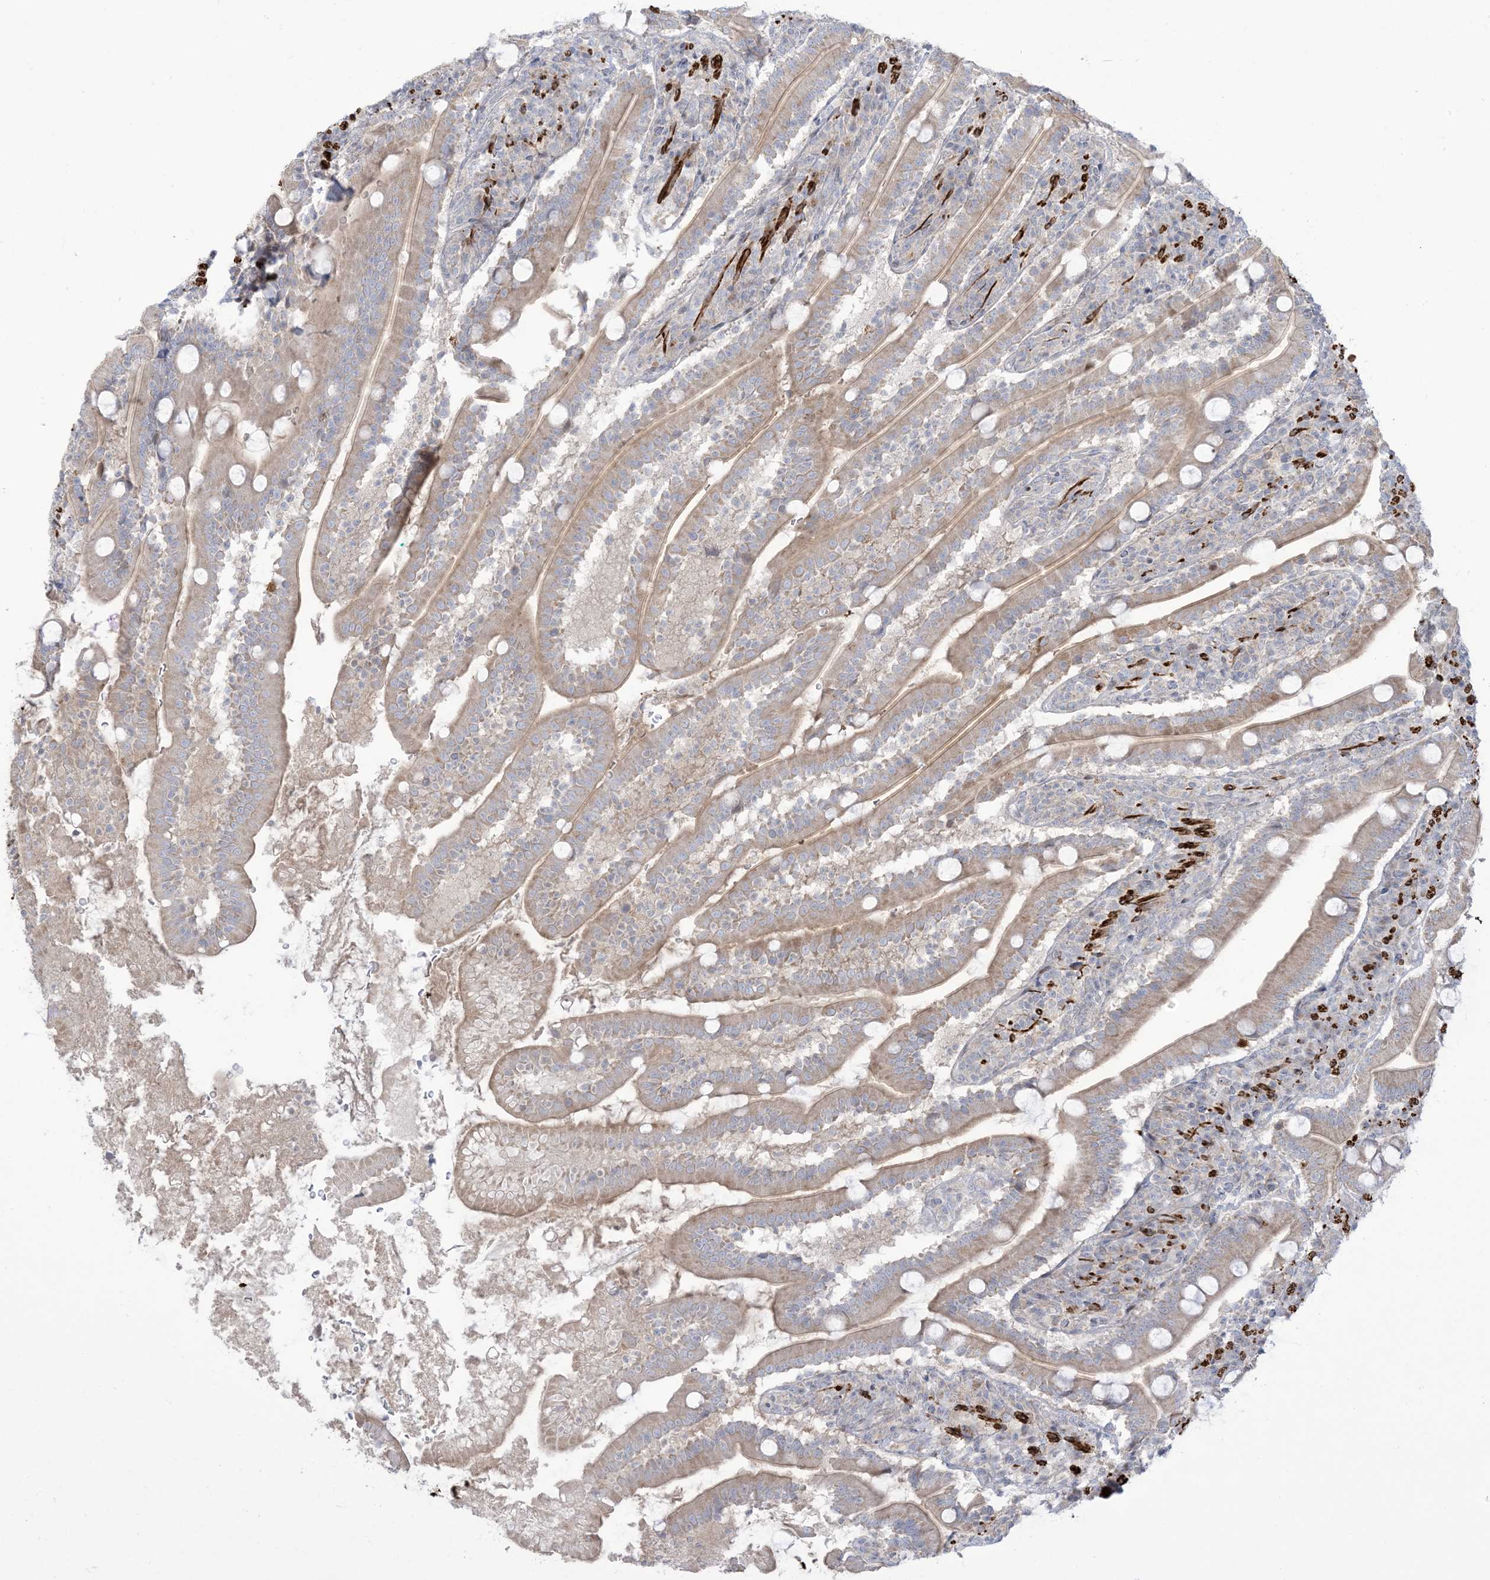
{"staining": {"intensity": "moderate", "quantity": ">75%", "location": "cytoplasmic/membranous"}, "tissue": "duodenum", "cell_type": "Glandular cells", "image_type": "normal", "snomed": [{"axis": "morphology", "description": "Normal tissue, NOS"}, {"axis": "topography", "description": "Duodenum"}], "caption": "Immunohistochemistry (IHC) histopathology image of unremarkable human duodenum stained for a protein (brown), which shows medium levels of moderate cytoplasmic/membranous positivity in approximately >75% of glandular cells.", "gene": "AFTPH", "patient": {"sex": "male", "age": 35}}